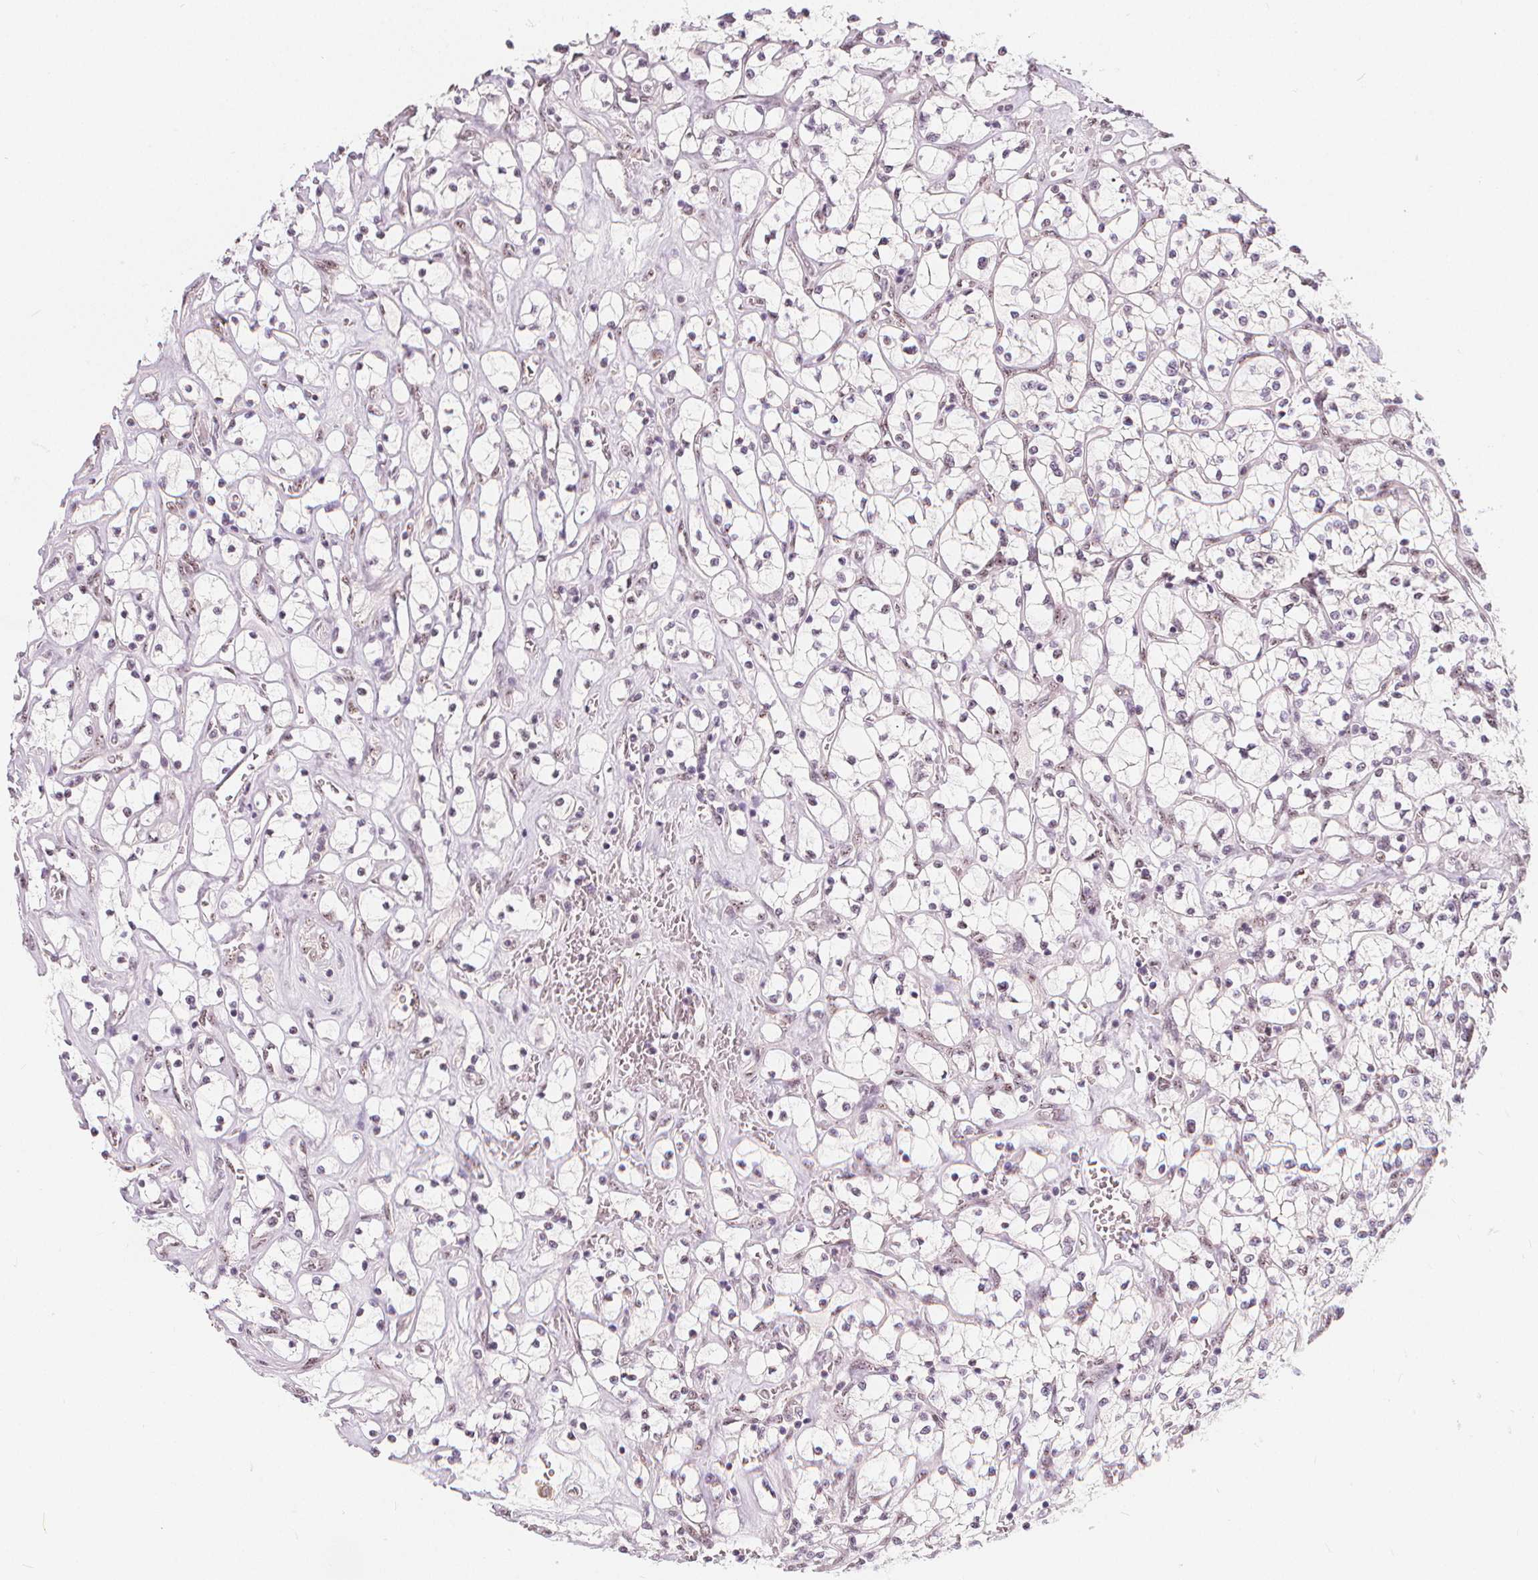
{"staining": {"intensity": "negative", "quantity": "none", "location": "none"}, "tissue": "renal cancer", "cell_type": "Tumor cells", "image_type": "cancer", "snomed": [{"axis": "morphology", "description": "Adenocarcinoma, NOS"}, {"axis": "topography", "description": "Kidney"}], "caption": "This histopathology image is of renal cancer (adenocarcinoma) stained with IHC to label a protein in brown with the nuclei are counter-stained blue. There is no expression in tumor cells.", "gene": "DRC3", "patient": {"sex": "female", "age": 64}}